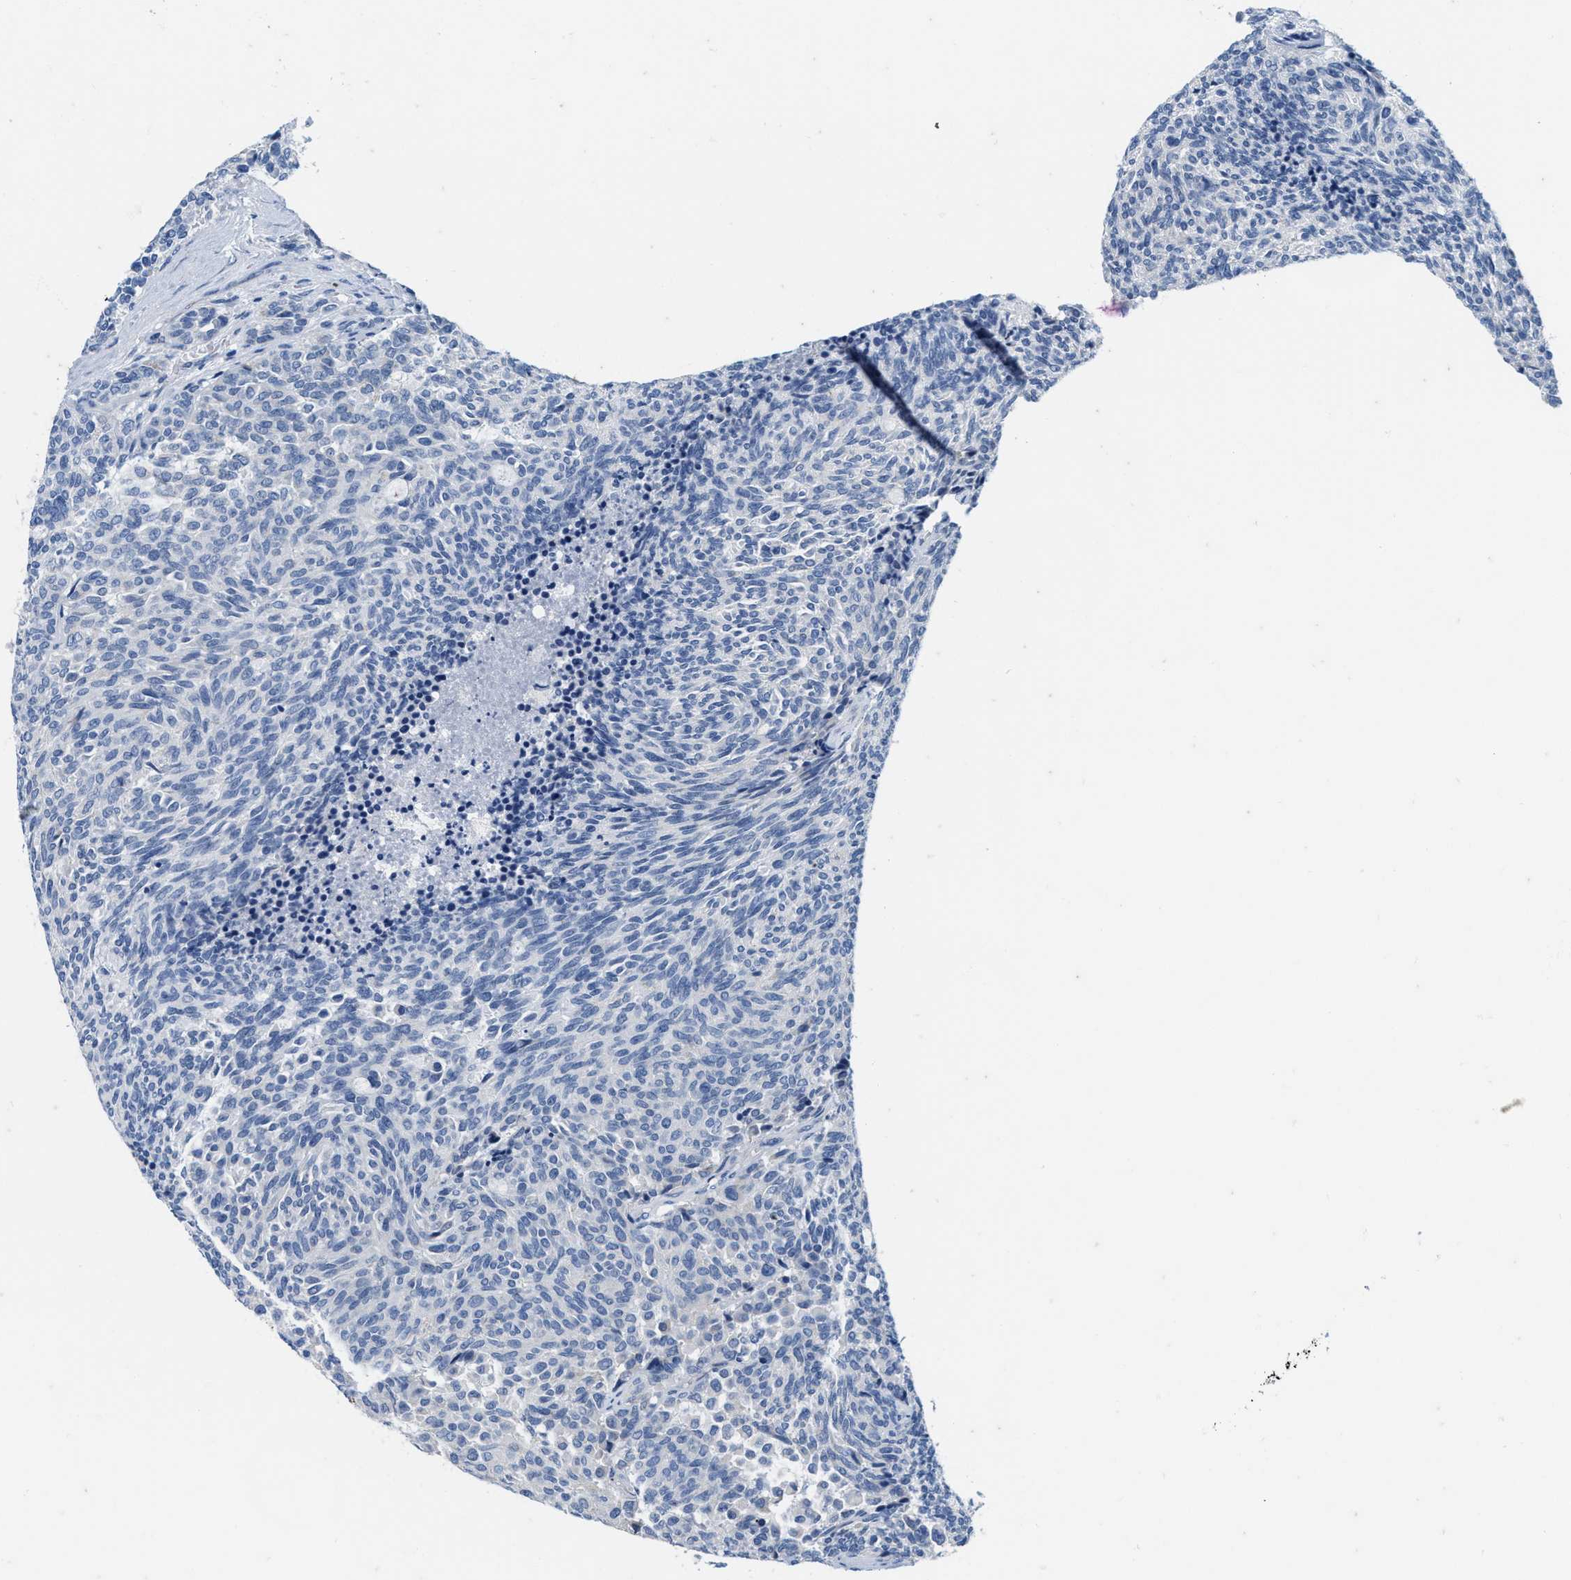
{"staining": {"intensity": "negative", "quantity": "none", "location": "none"}, "tissue": "carcinoid", "cell_type": "Tumor cells", "image_type": "cancer", "snomed": [{"axis": "morphology", "description": "Carcinoid, malignant, NOS"}, {"axis": "topography", "description": "Pancreas"}], "caption": "Immunohistochemistry of malignant carcinoid reveals no positivity in tumor cells.", "gene": "ABCB11", "patient": {"sex": "female", "age": 54}}